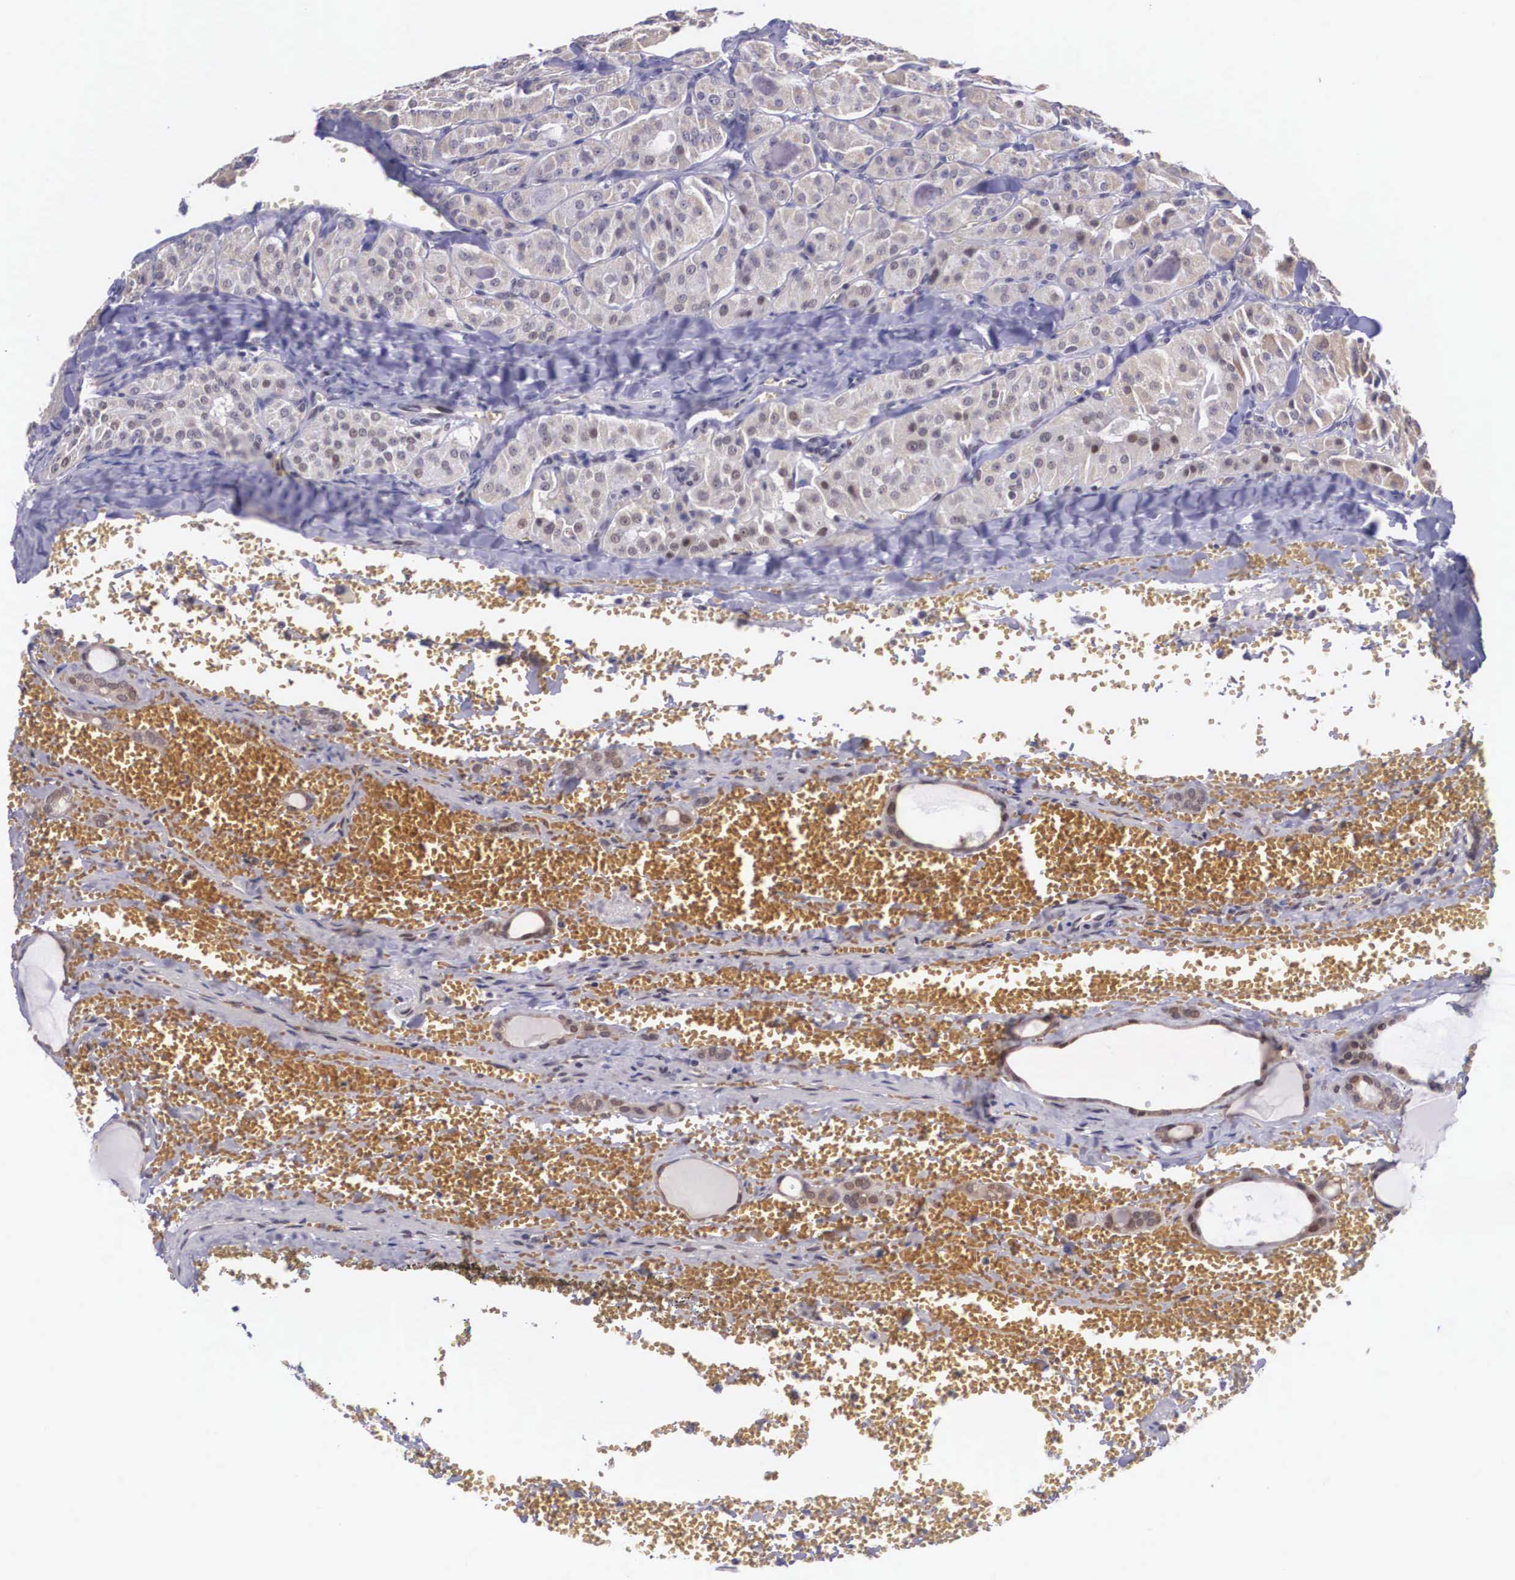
{"staining": {"intensity": "negative", "quantity": "none", "location": "none"}, "tissue": "thyroid cancer", "cell_type": "Tumor cells", "image_type": "cancer", "snomed": [{"axis": "morphology", "description": "Carcinoma, NOS"}, {"axis": "topography", "description": "Thyroid gland"}], "caption": "Immunohistochemical staining of human thyroid cancer shows no significant positivity in tumor cells. The staining is performed using DAB brown chromogen with nuclei counter-stained in using hematoxylin.", "gene": "SLC25A21", "patient": {"sex": "male", "age": 76}}